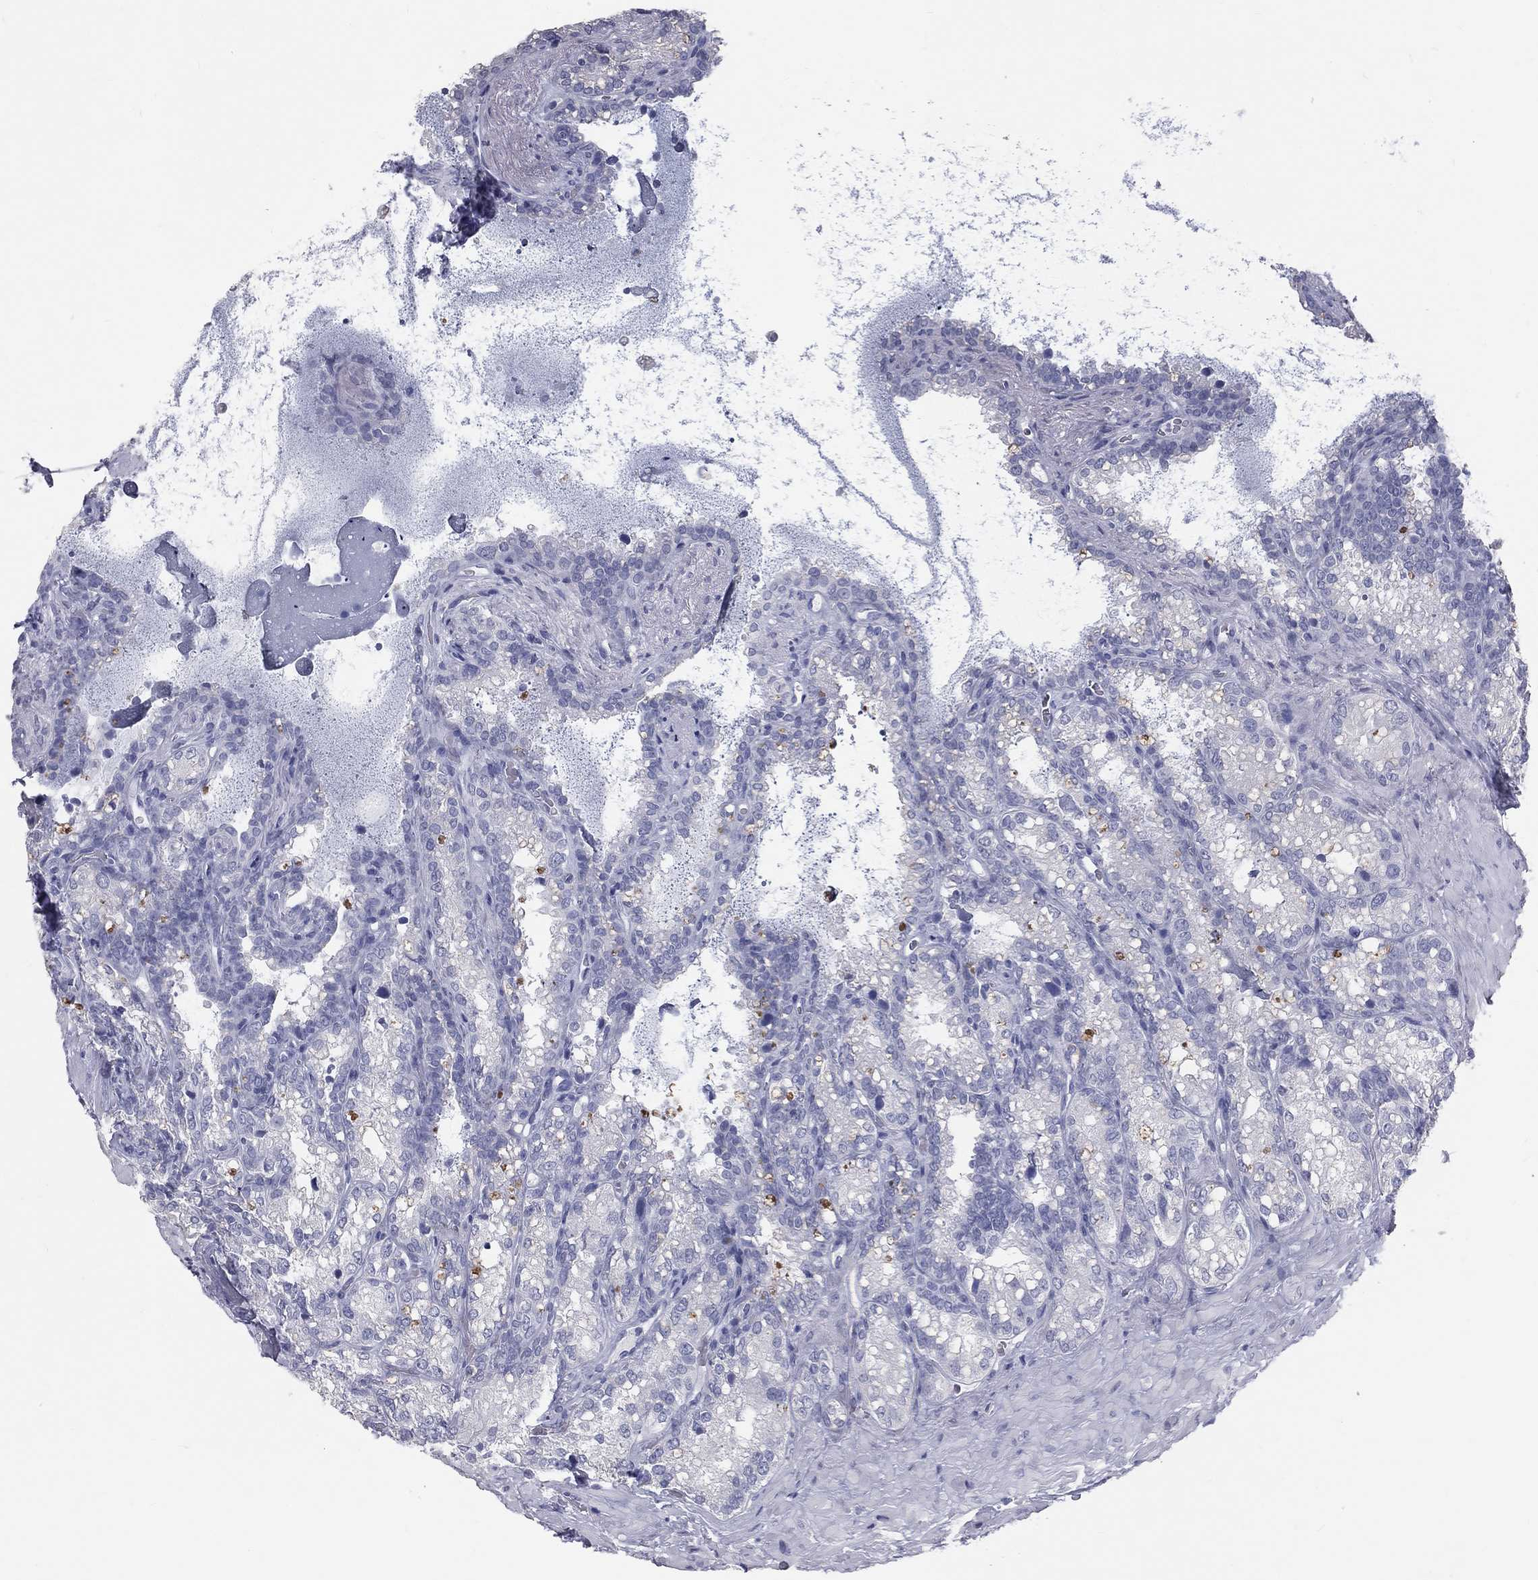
{"staining": {"intensity": "negative", "quantity": "none", "location": "none"}, "tissue": "seminal vesicle", "cell_type": "Glandular cells", "image_type": "normal", "snomed": [{"axis": "morphology", "description": "Normal tissue, NOS"}, {"axis": "topography", "description": "Seminal veicle"}], "caption": "The immunohistochemistry photomicrograph has no significant positivity in glandular cells of seminal vesicle. (Immunohistochemistry (ihc), brightfield microscopy, high magnification).", "gene": "TFPI2", "patient": {"sex": "male", "age": 68}}